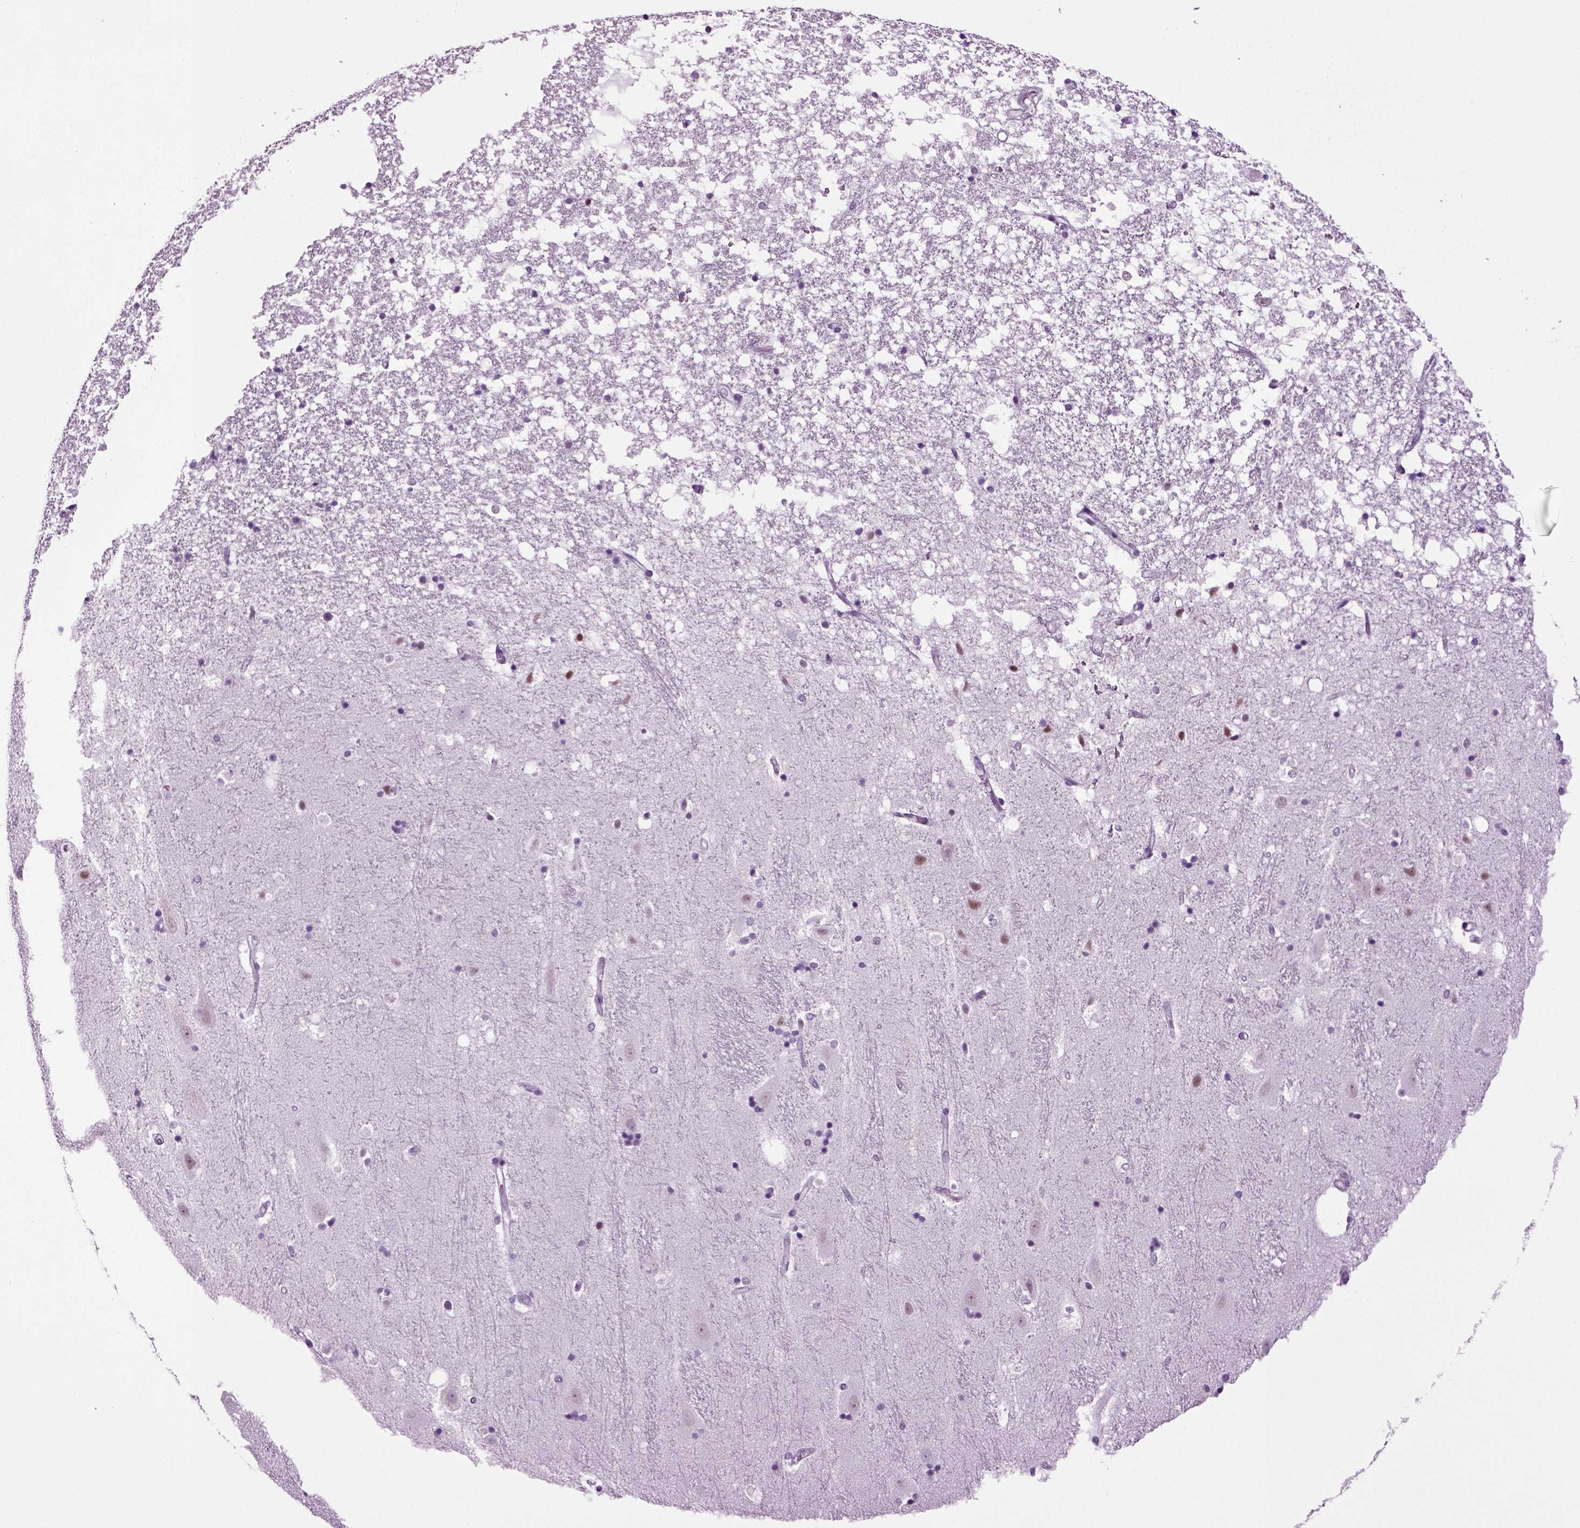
{"staining": {"intensity": "negative", "quantity": "none", "location": "none"}, "tissue": "hippocampus", "cell_type": "Glial cells", "image_type": "normal", "snomed": [{"axis": "morphology", "description": "Normal tissue, NOS"}, {"axis": "topography", "description": "Hippocampus"}], "caption": "There is no significant staining in glial cells of hippocampus. (DAB (3,3'-diaminobenzidine) IHC, high magnification).", "gene": "RFX3", "patient": {"sex": "male", "age": 49}}